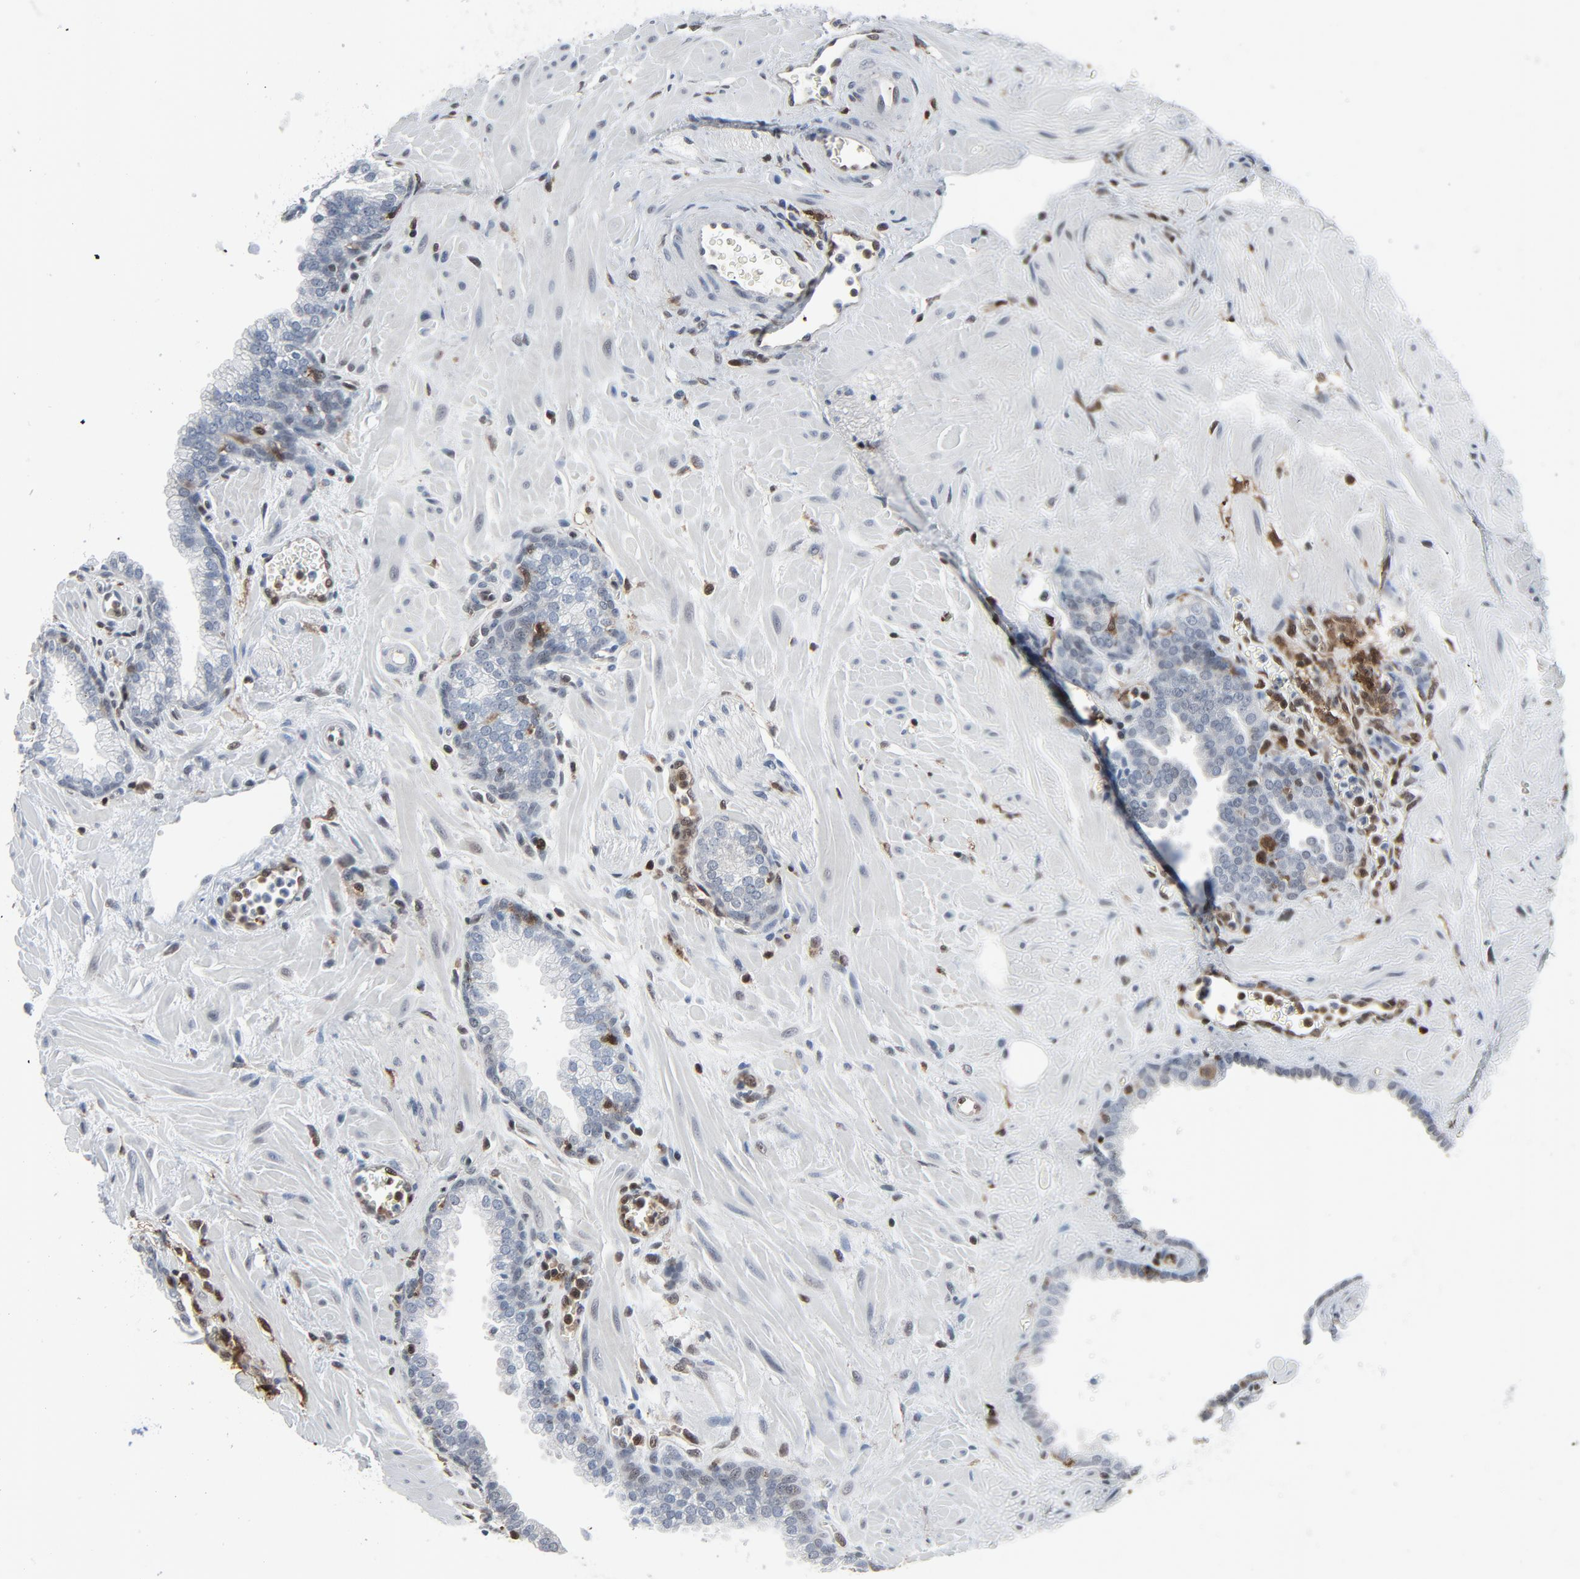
{"staining": {"intensity": "negative", "quantity": "none", "location": "none"}, "tissue": "prostate", "cell_type": "Glandular cells", "image_type": "normal", "snomed": [{"axis": "morphology", "description": "Normal tissue, NOS"}, {"axis": "topography", "description": "Prostate"}], "caption": "Immunohistochemistry of benign prostate reveals no expression in glandular cells. Brightfield microscopy of IHC stained with DAB (3,3'-diaminobenzidine) (brown) and hematoxylin (blue), captured at high magnification.", "gene": "STAT5A", "patient": {"sex": "male", "age": 60}}